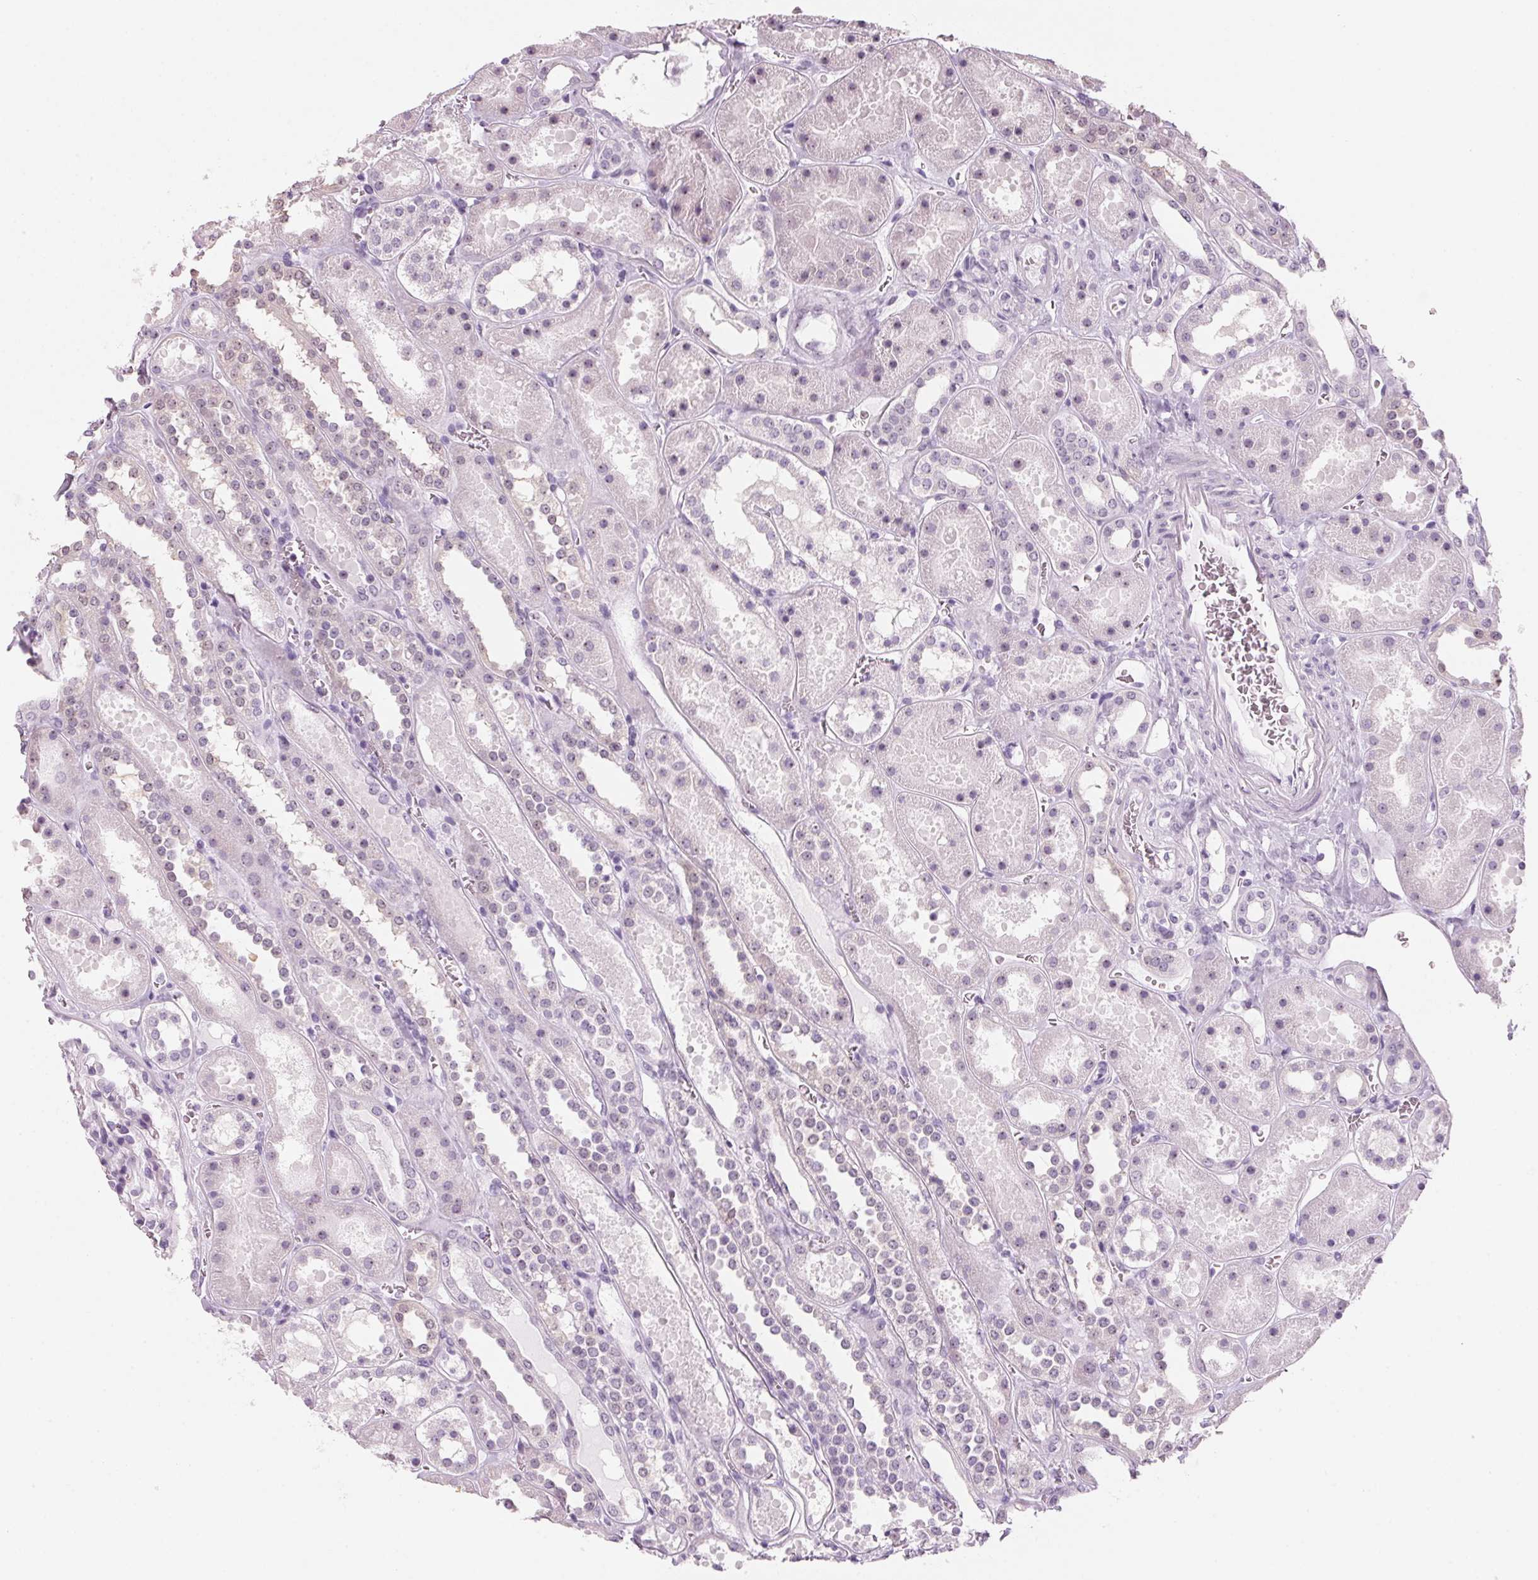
{"staining": {"intensity": "negative", "quantity": "none", "location": "none"}, "tissue": "kidney", "cell_type": "Cells in glomeruli", "image_type": "normal", "snomed": [{"axis": "morphology", "description": "Normal tissue, NOS"}, {"axis": "topography", "description": "Kidney"}], "caption": "An image of kidney stained for a protein displays no brown staining in cells in glomeruli. (Immunohistochemistry (ihc), brightfield microscopy, high magnification).", "gene": "DNTTIP2", "patient": {"sex": "female", "age": 41}}